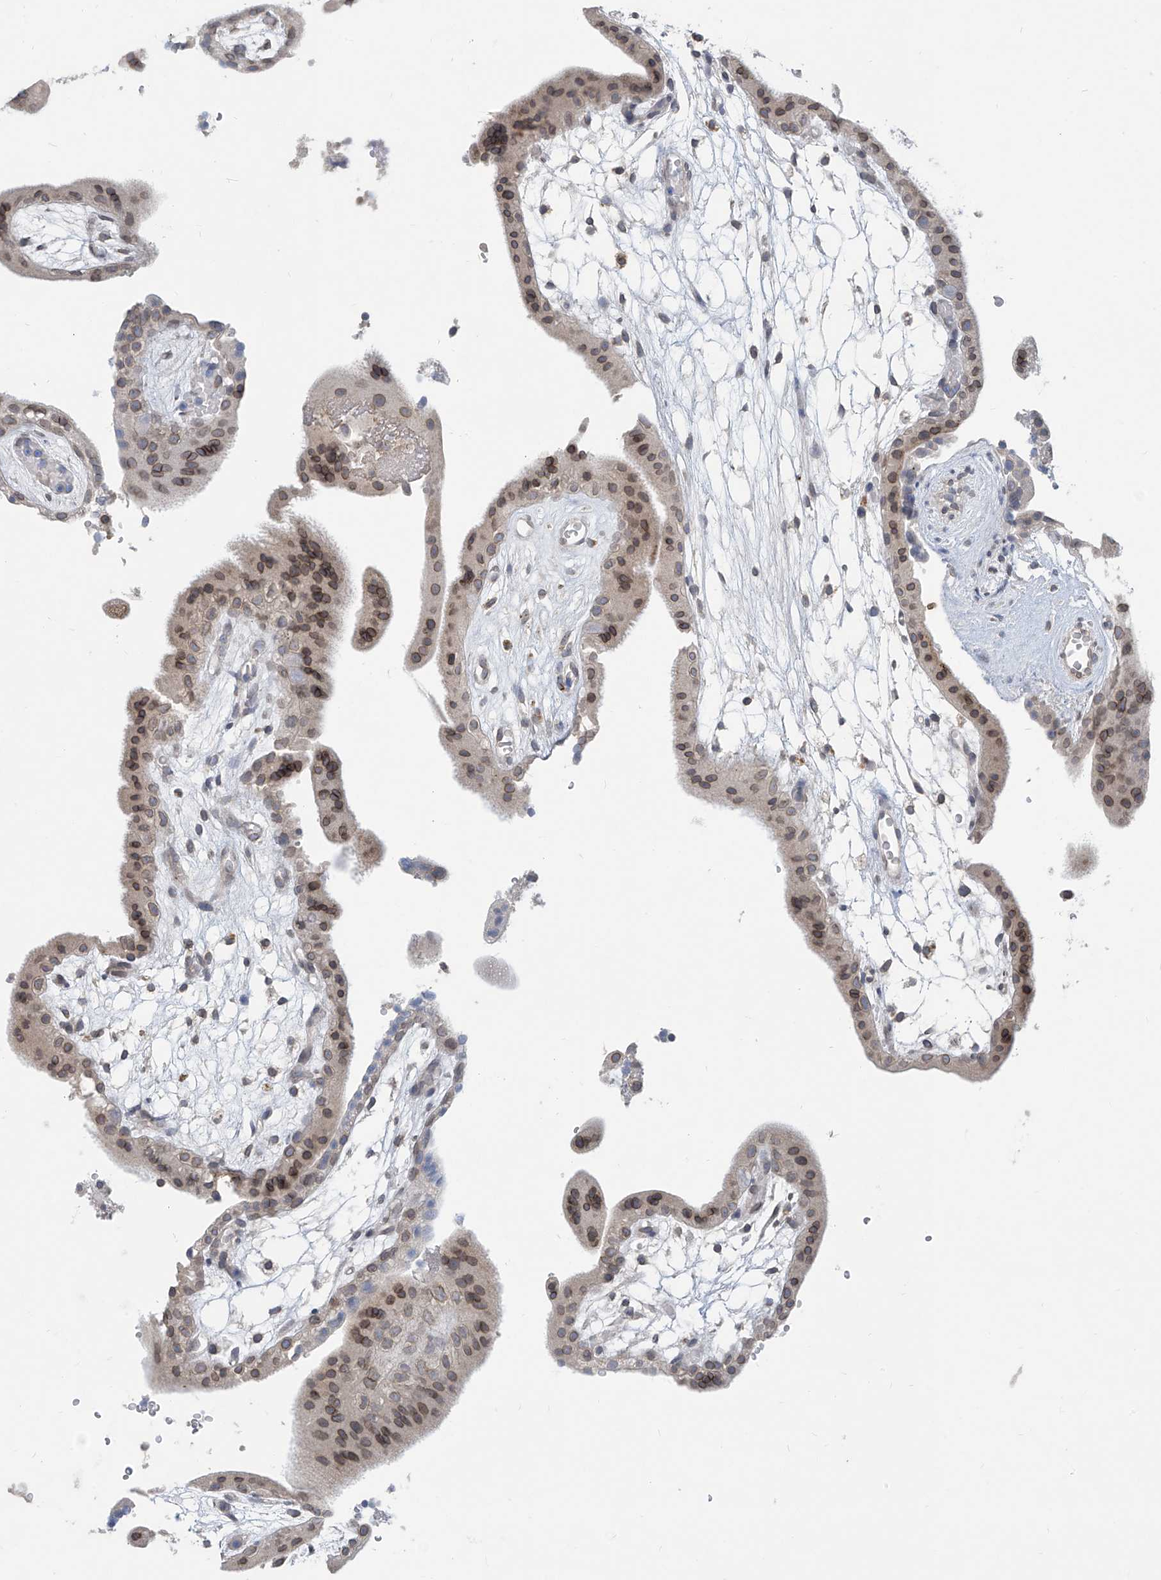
{"staining": {"intensity": "moderate", "quantity": ">75%", "location": "cytoplasmic/membranous,nuclear"}, "tissue": "placenta", "cell_type": "Trophoblastic cells", "image_type": "normal", "snomed": [{"axis": "morphology", "description": "Normal tissue, NOS"}, {"axis": "topography", "description": "Placenta"}], "caption": "Placenta was stained to show a protein in brown. There is medium levels of moderate cytoplasmic/membranous,nuclear positivity in approximately >75% of trophoblastic cells.", "gene": "KRTAP25", "patient": {"sex": "female", "age": 18}}